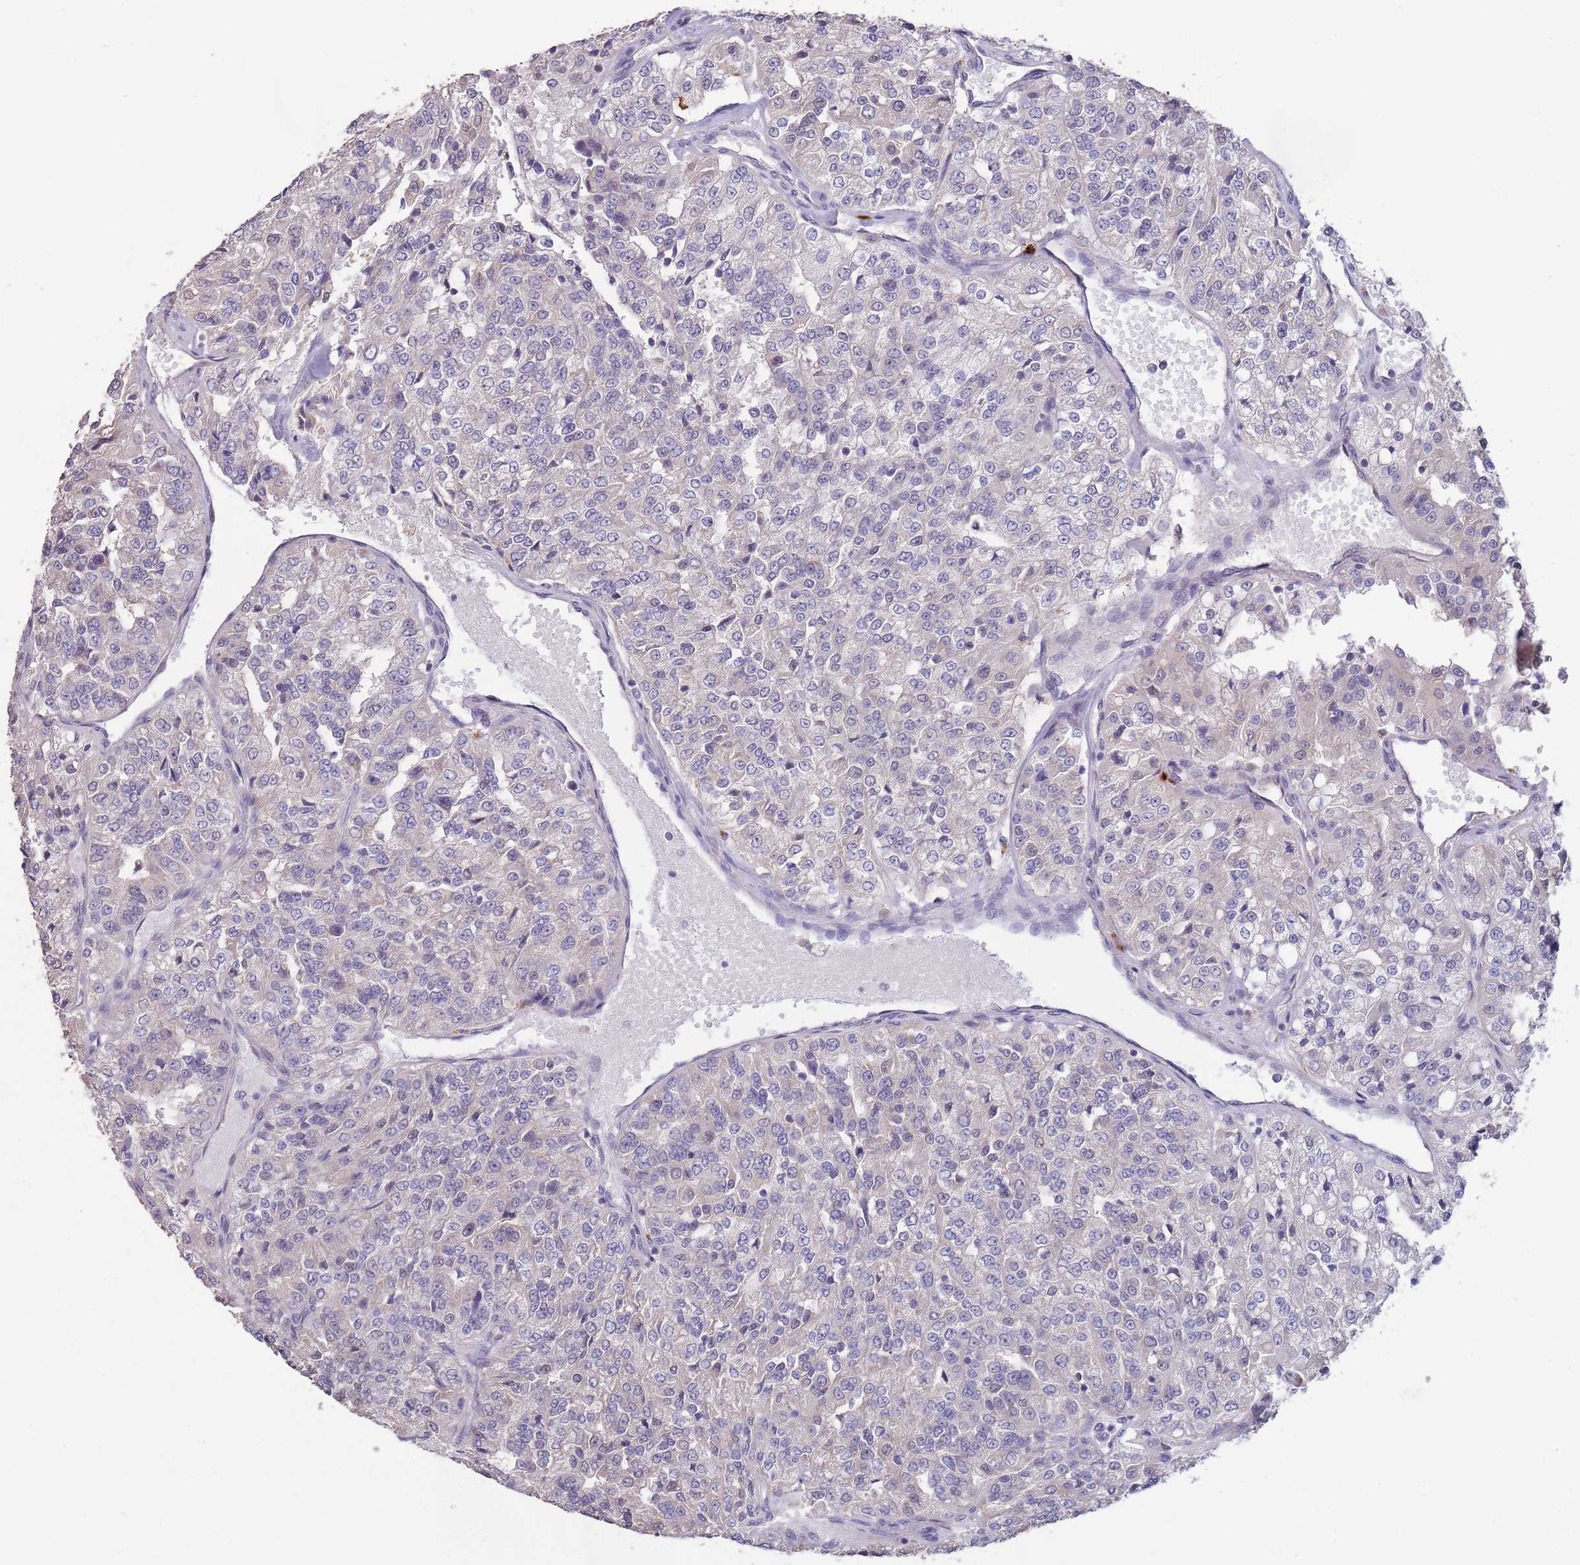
{"staining": {"intensity": "negative", "quantity": "none", "location": "none"}, "tissue": "renal cancer", "cell_type": "Tumor cells", "image_type": "cancer", "snomed": [{"axis": "morphology", "description": "Adenocarcinoma, NOS"}, {"axis": "topography", "description": "Kidney"}], "caption": "An immunohistochemistry micrograph of renal adenocarcinoma is shown. There is no staining in tumor cells of renal adenocarcinoma.", "gene": "MARVELD2", "patient": {"sex": "female", "age": 63}}